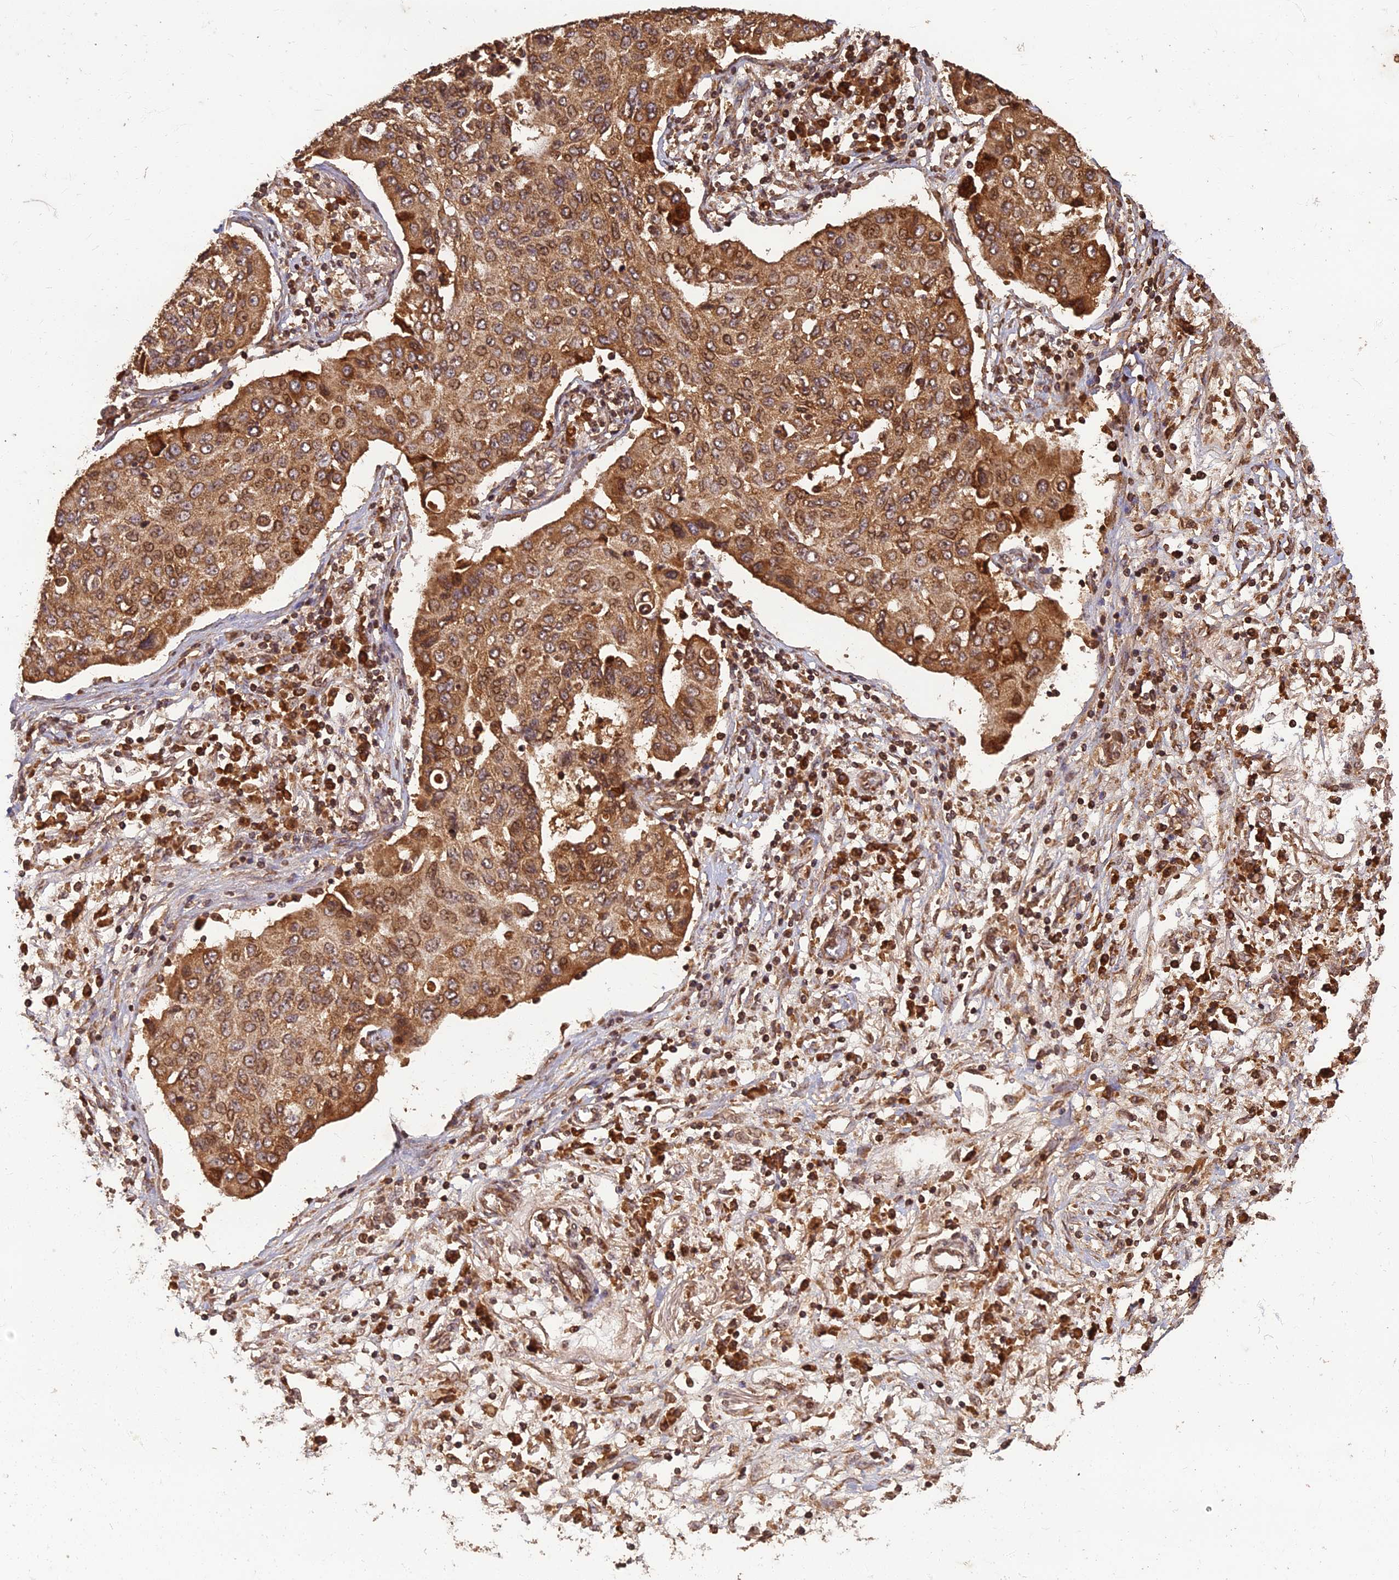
{"staining": {"intensity": "moderate", "quantity": ">75%", "location": "cytoplasmic/membranous,nuclear"}, "tissue": "lung cancer", "cell_type": "Tumor cells", "image_type": "cancer", "snomed": [{"axis": "morphology", "description": "Squamous cell carcinoma, NOS"}, {"axis": "topography", "description": "Lung"}], "caption": "Squamous cell carcinoma (lung) stained with DAB immunohistochemistry demonstrates medium levels of moderate cytoplasmic/membranous and nuclear positivity in approximately >75% of tumor cells.", "gene": "CORO1C", "patient": {"sex": "male", "age": 74}}